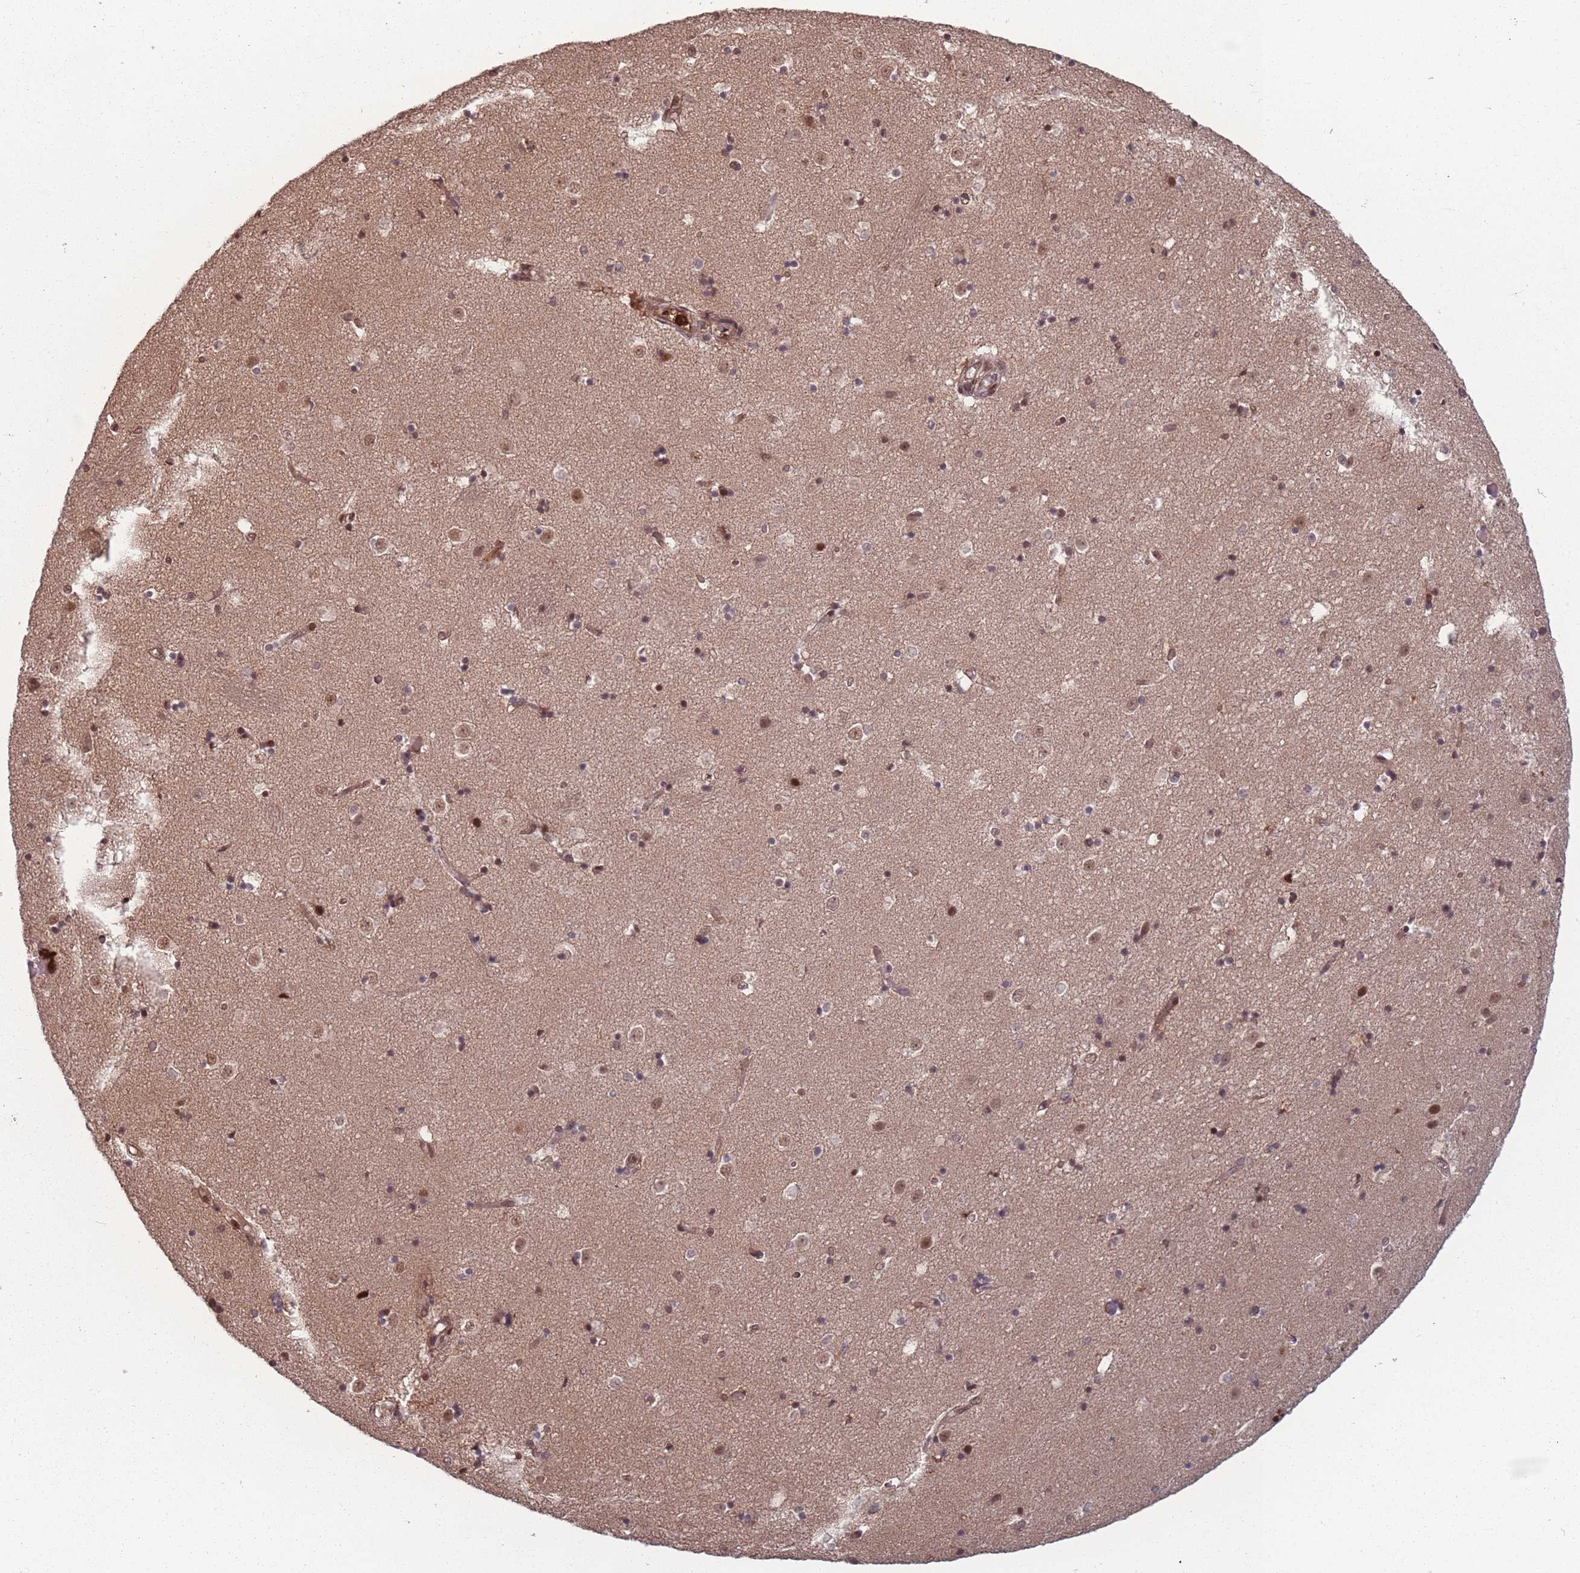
{"staining": {"intensity": "moderate", "quantity": ">75%", "location": "nuclear"}, "tissue": "caudate", "cell_type": "Glial cells", "image_type": "normal", "snomed": [{"axis": "morphology", "description": "Normal tissue, NOS"}, {"axis": "topography", "description": "Lateral ventricle wall"}], "caption": "Glial cells exhibit medium levels of moderate nuclear positivity in approximately >75% of cells in benign caudate. Using DAB (3,3'-diaminobenzidine) (brown) and hematoxylin (blue) stains, captured at high magnification using brightfield microscopy.", "gene": "WDR55", "patient": {"sex": "female", "age": 52}}